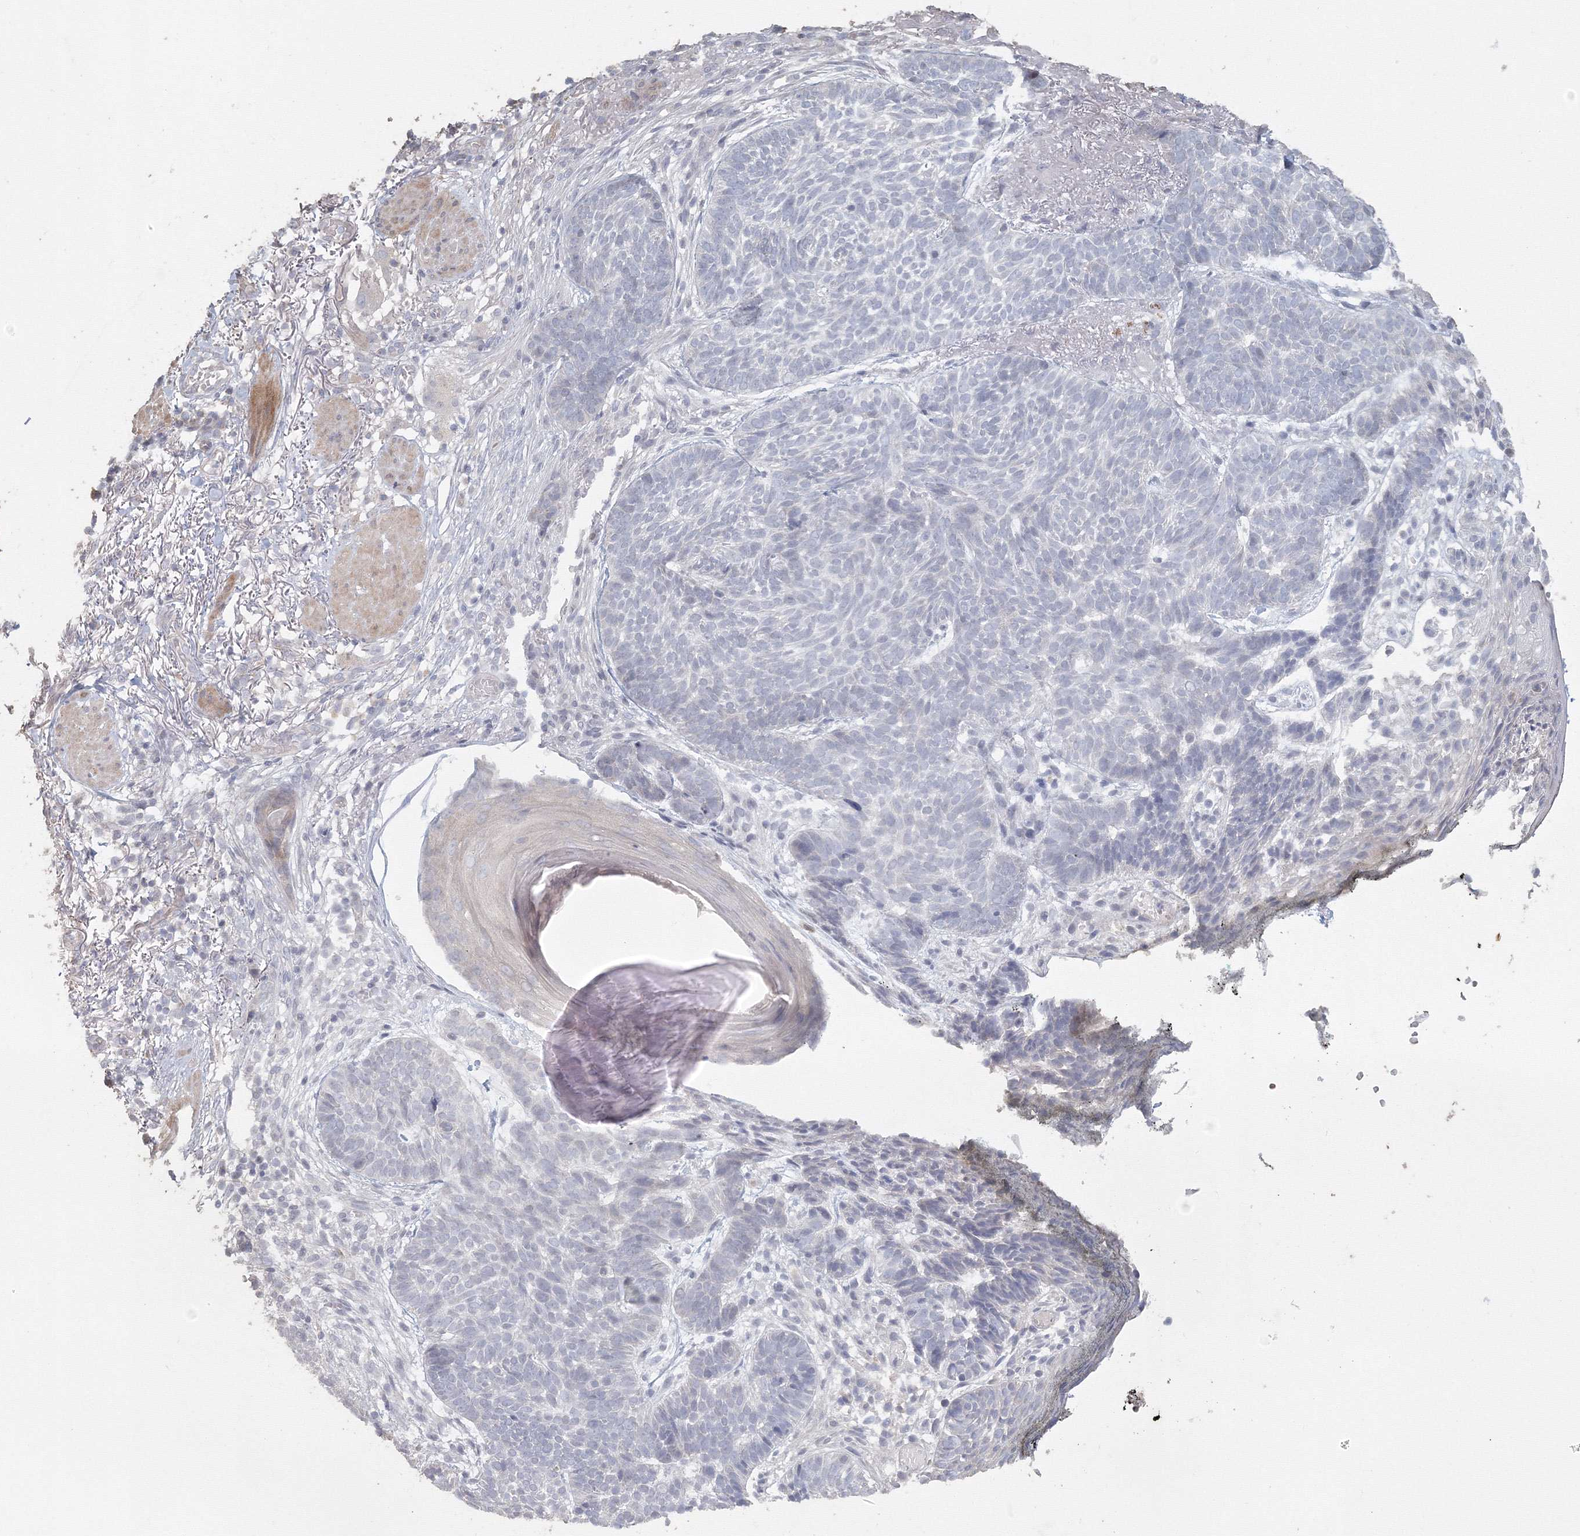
{"staining": {"intensity": "negative", "quantity": "none", "location": "none"}, "tissue": "skin cancer", "cell_type": "Tumor cells", "image_type": "cancer", "snomed": [{"axis": "morphology", "description": "Normal tissue, NOS"}, {"axis": "morphology", "description": "Basal cell carcinoma"}, {"axis": "topography", "description": "Skin"}], "caption": "Human skin basal cell carcinoma stained for a protein using immunohistochemistry exhibits no positivity in tumor cells.", "gene": "TACC2", "patient": {"sex": "male", "age": 64}}